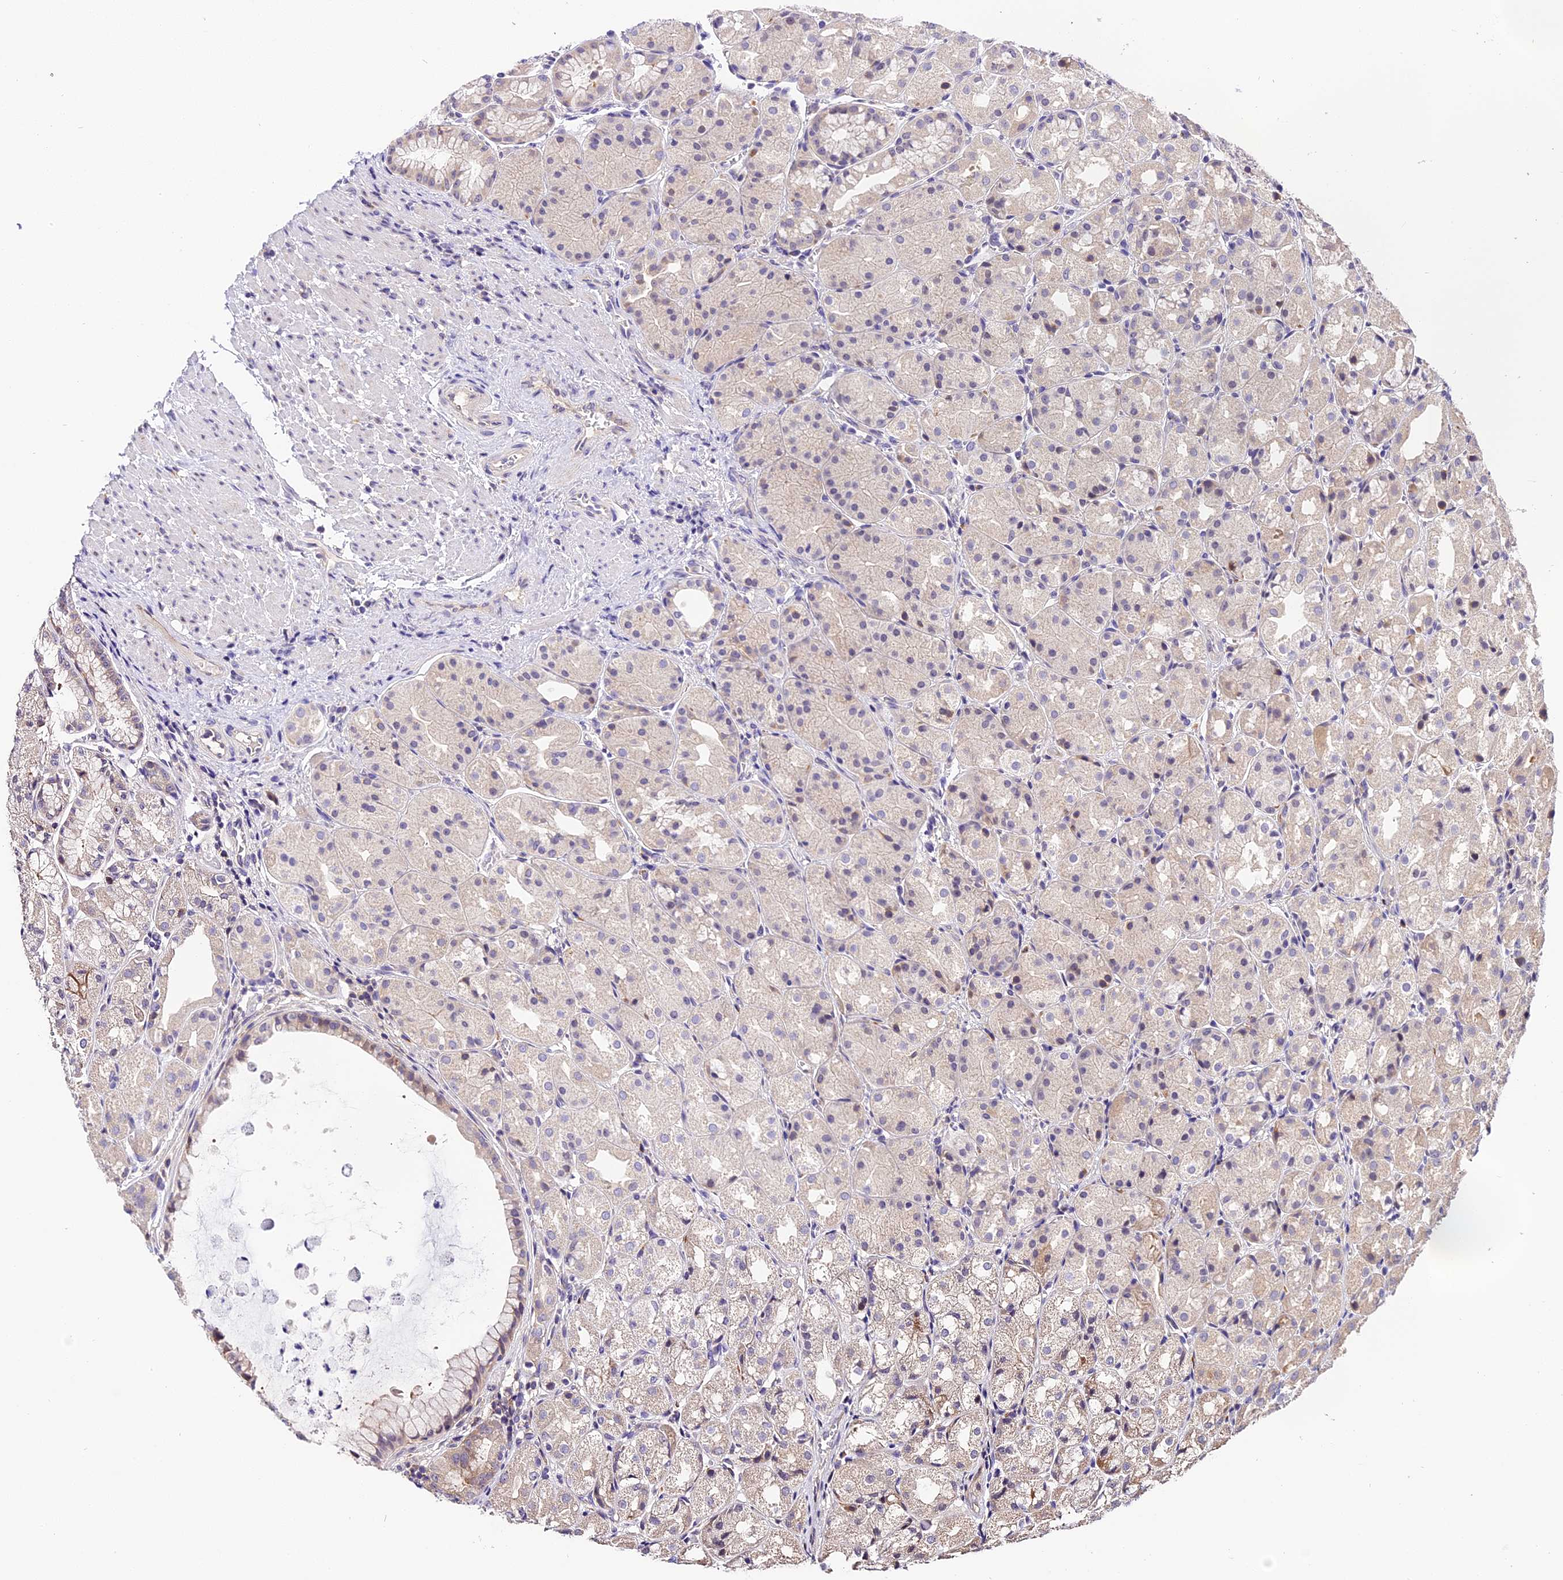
{"staining": {"intensity": "weak", "quantity": "25%-75%", "location": "nuclear"}, "tissue": "stomach", "cell_type": "Glandular cells", "image_type": "normal", "snomed": [{"axis": "morphology", "description": "Normal tissue, NOS"}, {"axis": "topography", "description": "Stomach, upper"}], "caption": "The immunohistochemical stain shows weak nuclear staining in glandular cells of unremarkable stomach.", "gene": "BSCL2", "patient": {"sex": "male", "age": 72}}